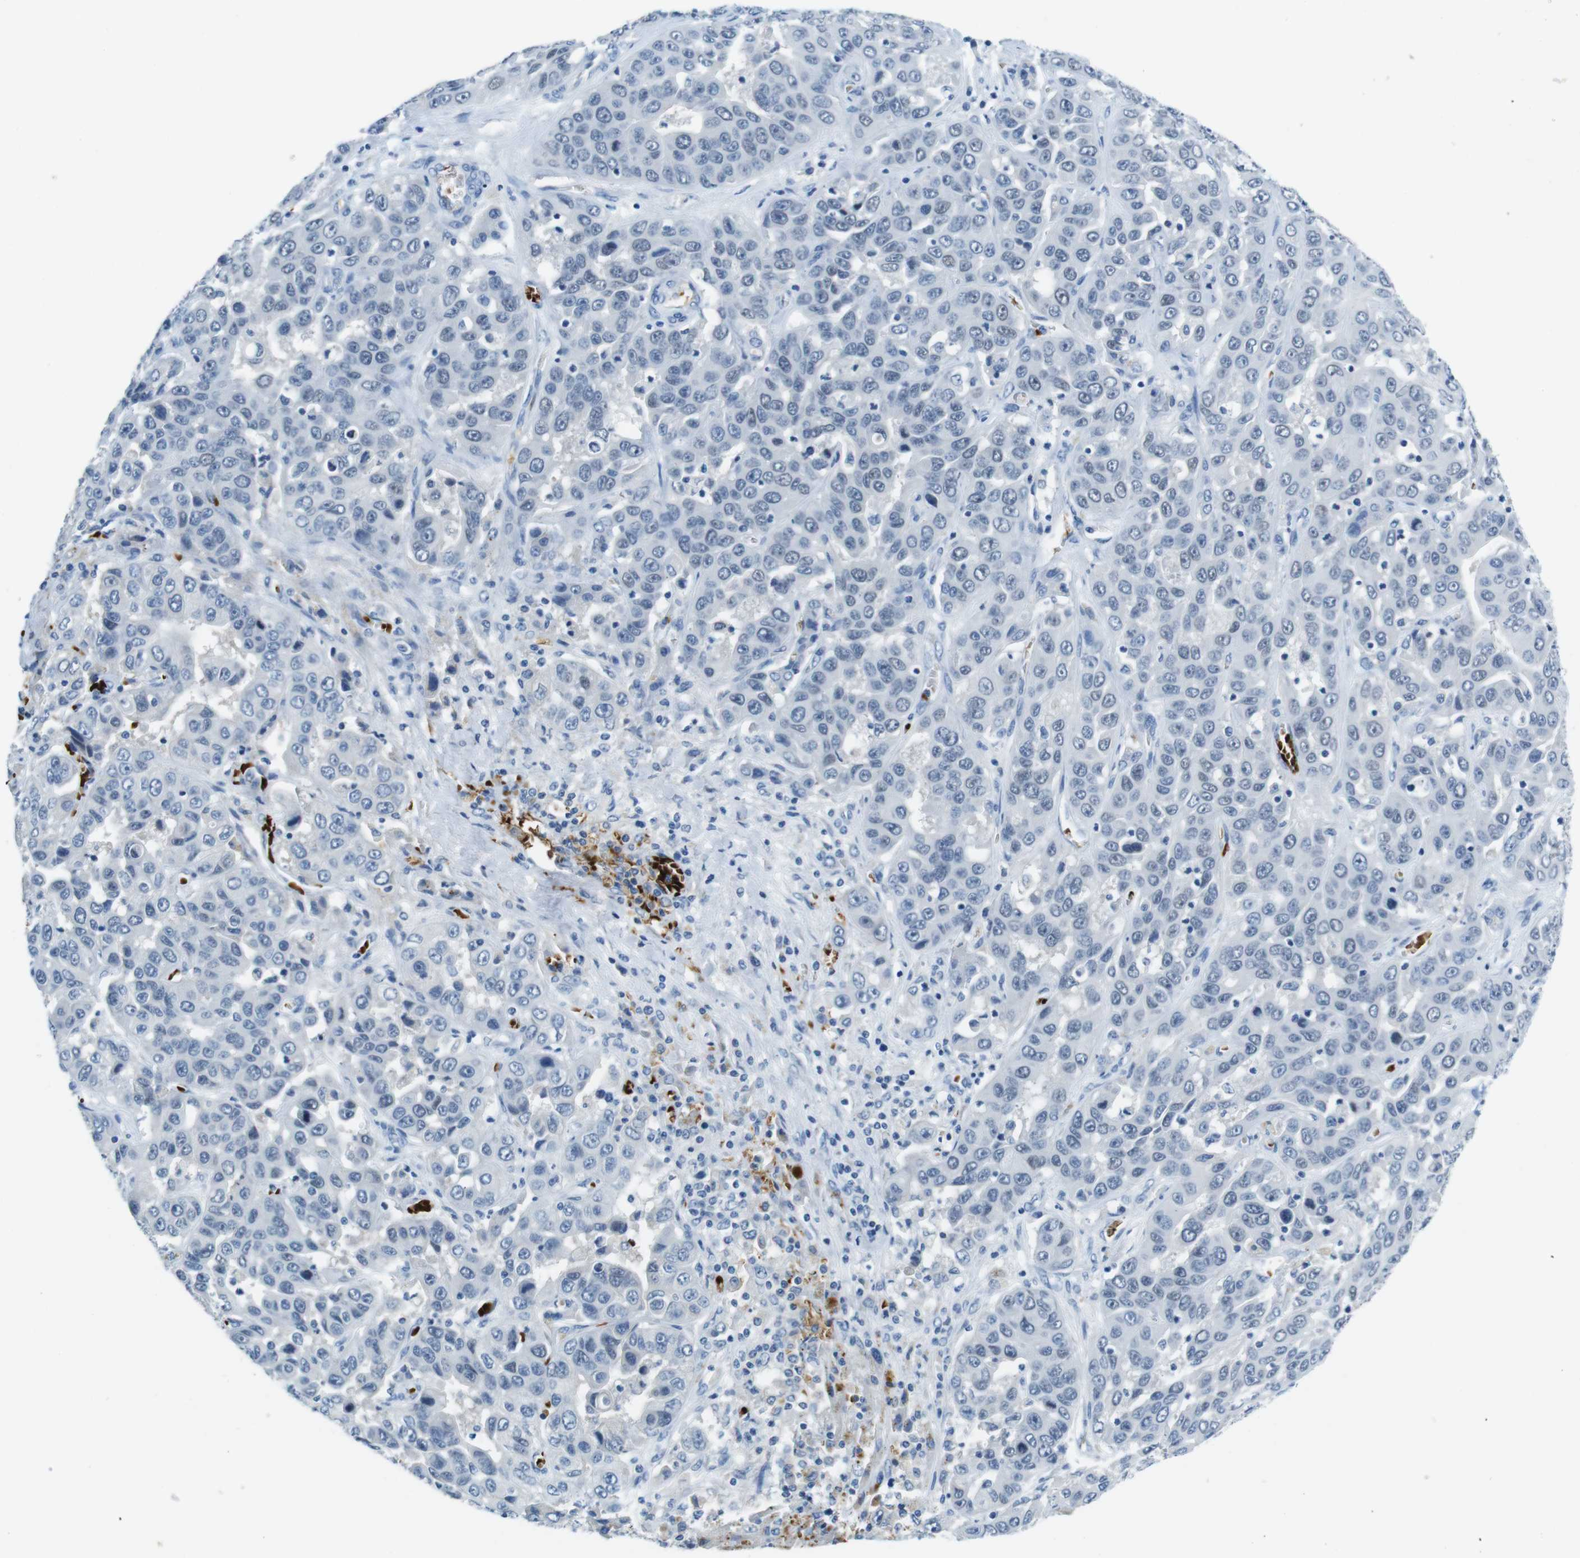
{"staining": {"intensity": "negative", "quantity": "none", "location": "none"}, "tissue": "liver cancer", "cell_type": "Tumor cells", "image_type": "cancer", "snomed": [{"axis": "morphology", "description": "Cholangiocarcinoma"}, {"axis": "topography", "description": "Liver"}], "caption": "This photomicrograph is of liver cholangiocarcinoma stained with immunohistochemistry to label a protein in brown with the nuclei are counter-stained blue. There is no positivity in tumor cells. Nuclei are stained in blue.", "gene": "TFAP2C", "patient": {"sex": "female", "age": 52}}